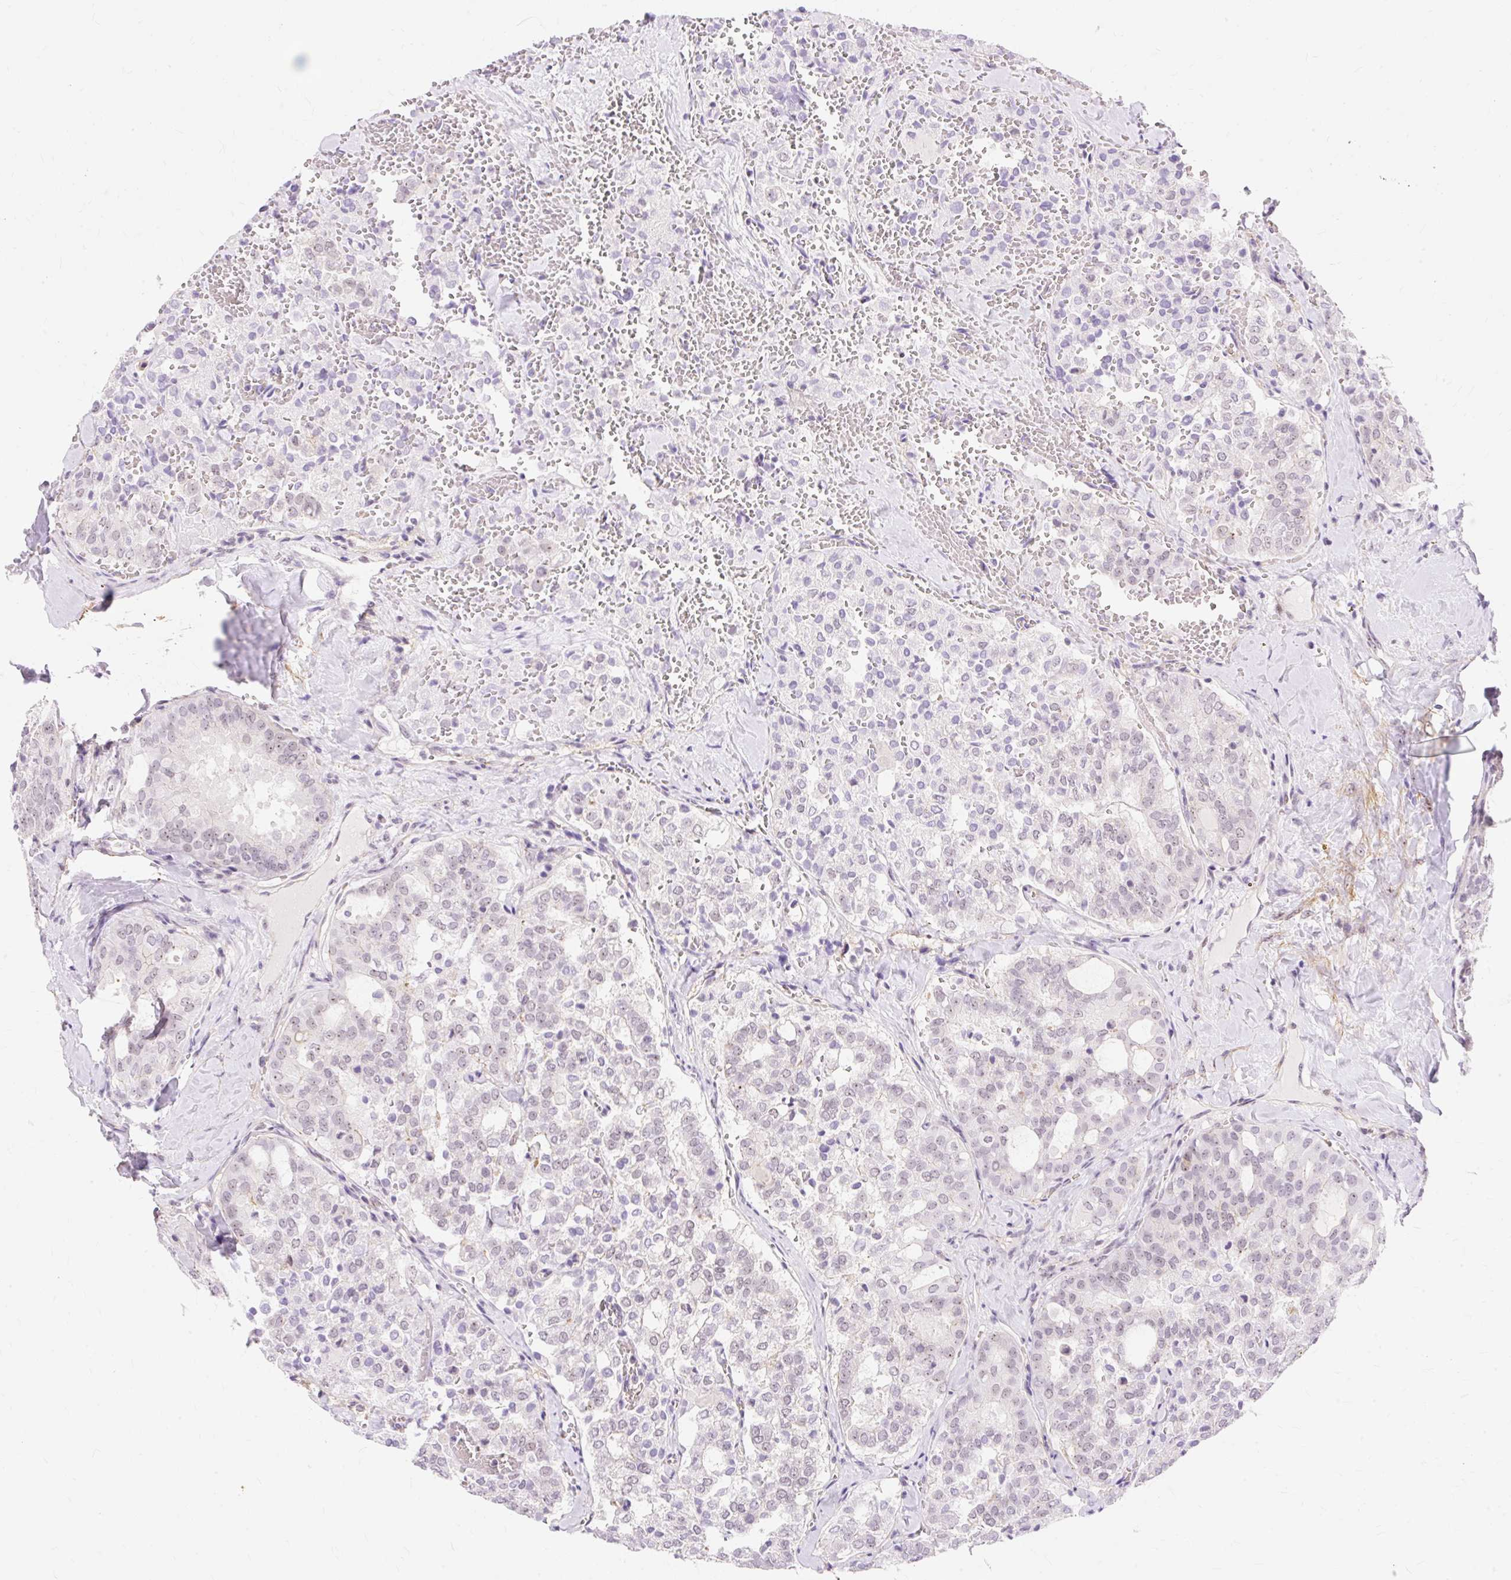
{"staining": {"intensity": "weak", "quantity": "<25%", "location": "nuclear"}, "tissue": "thyroid cancer", "cell_type": "Tumor cells", "image_type": "cancer", "snomed": [{"axis": "morphology", "description": "Follicular adenoma carcinoma, NOS"}, {"axis": "topography", "description": "Thyroid gland"}], "caption": "High magnification brightfield microscopy of thyroid cancer (follicular adenoma carcinoma) stained with DAB (3,3'-diaminobenzidine) (brown) and counterstained with hematoxylin (blue): tumor cells show no significant positivity.", "gene": "OBP2A", "patient": {"sex": "male", "age": 75}}